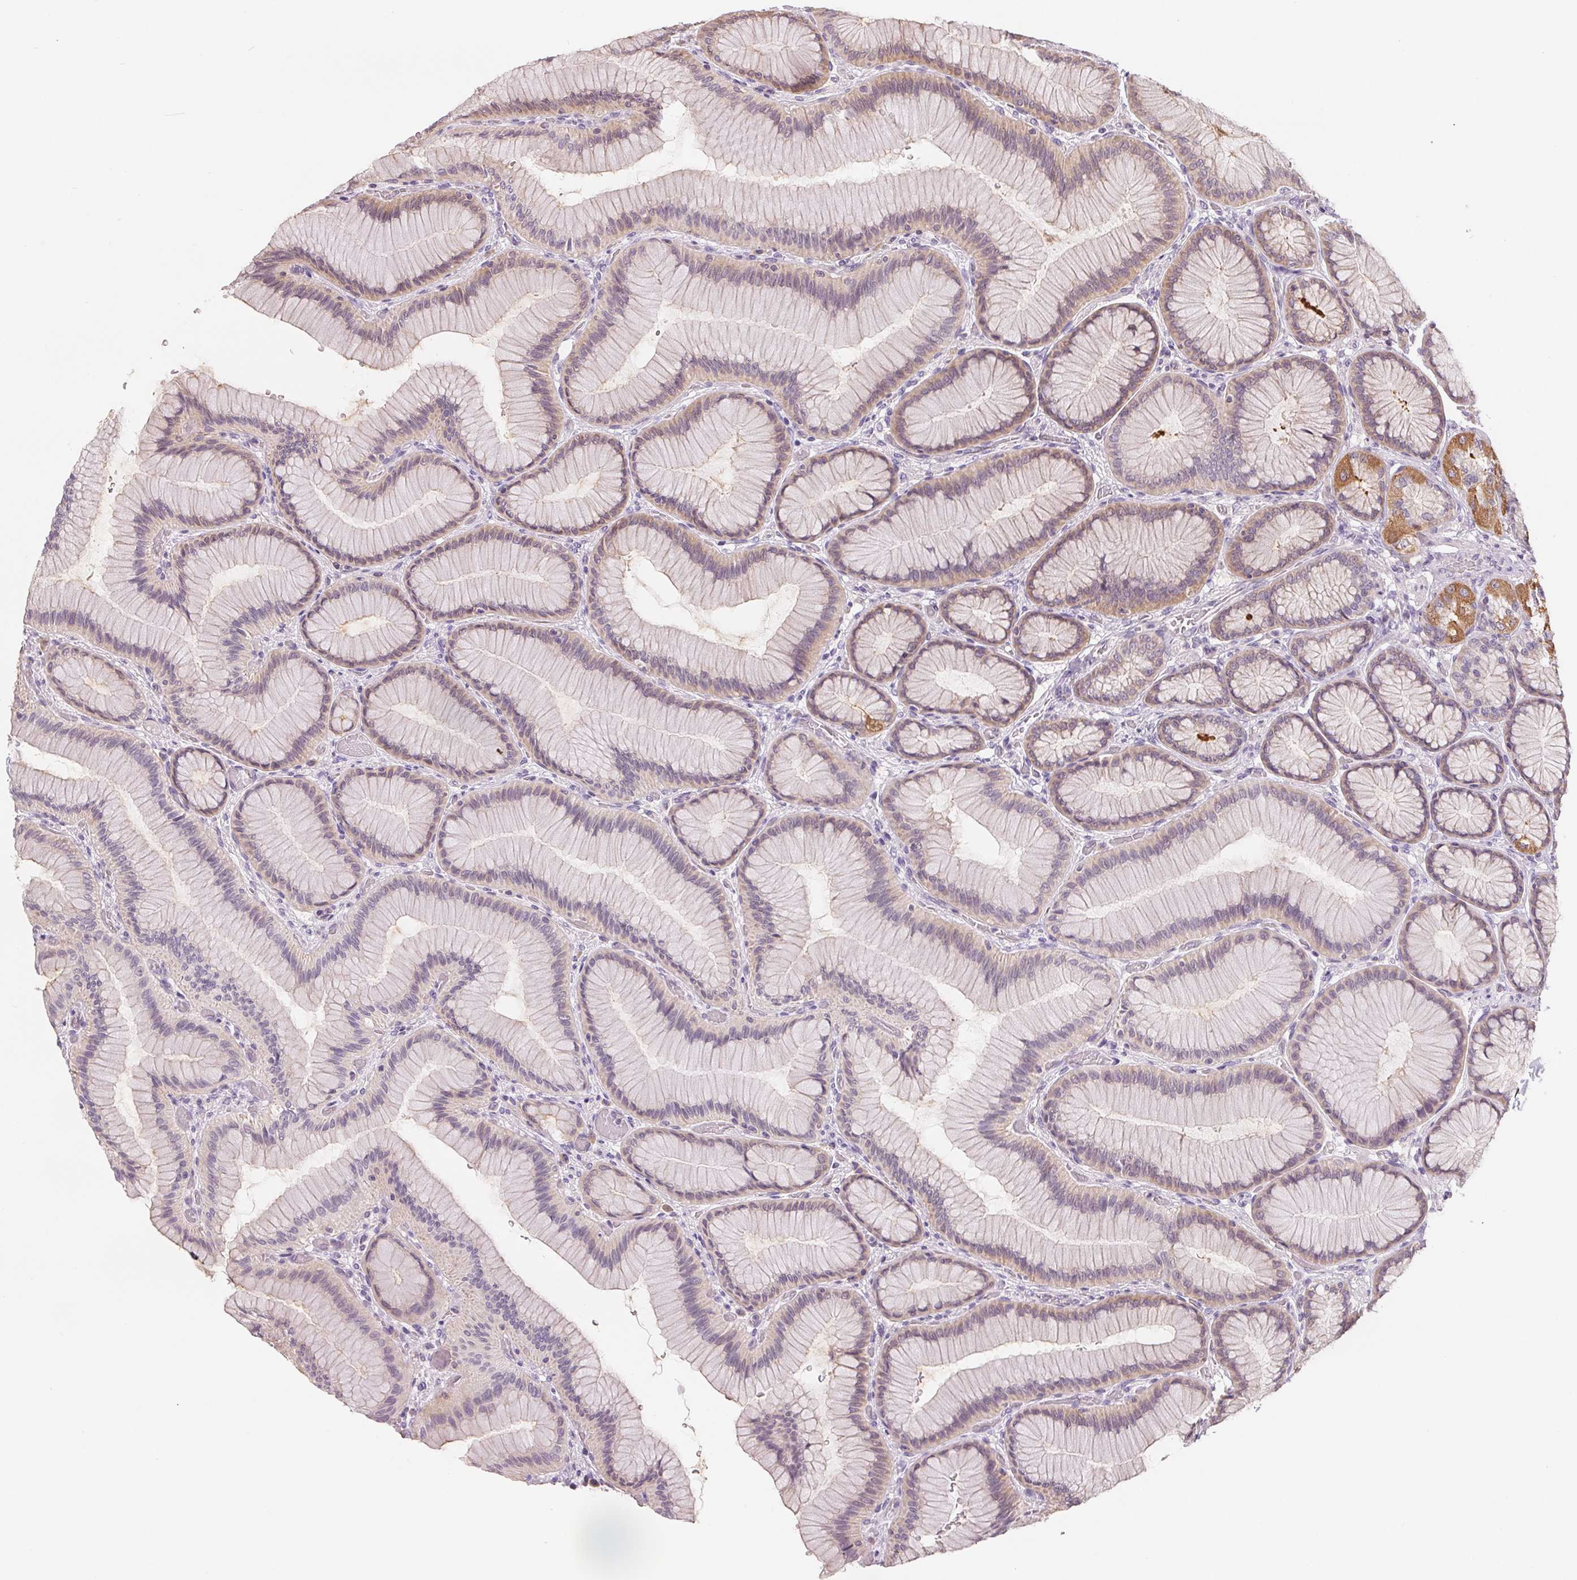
{"staining": {"intensity": "moderate", "quantity": "25%-75%", "location": "cytoplasmic/membranous"}, "tissue": "stomach", "cell_type": "Glandular cells", "image_type": "normal", "snomed": [{"axis": "morphology", "description": "Normal tissue, NOS"}, {"axis": "morphology", "description": "Adenocarcinoma, NOS"}, {"axis": "morphology", "description": "Adenocarcinoma, High grade"}, {"axis": "topography", "description": "Stomach, upper"}, {"axis": "topography", "description": "Stomach"}], "caption": "A brown stain highlights moderate cytoplasmic/membranous staining of a protein in glandular cells of benign human stomach. (DAB (3,3'-diaminobenzidine) IHC, brown staining for protein, blue staining for nuclei).", "gene": "VTCN1", "patient": {"sex": "female", "age": 65}}